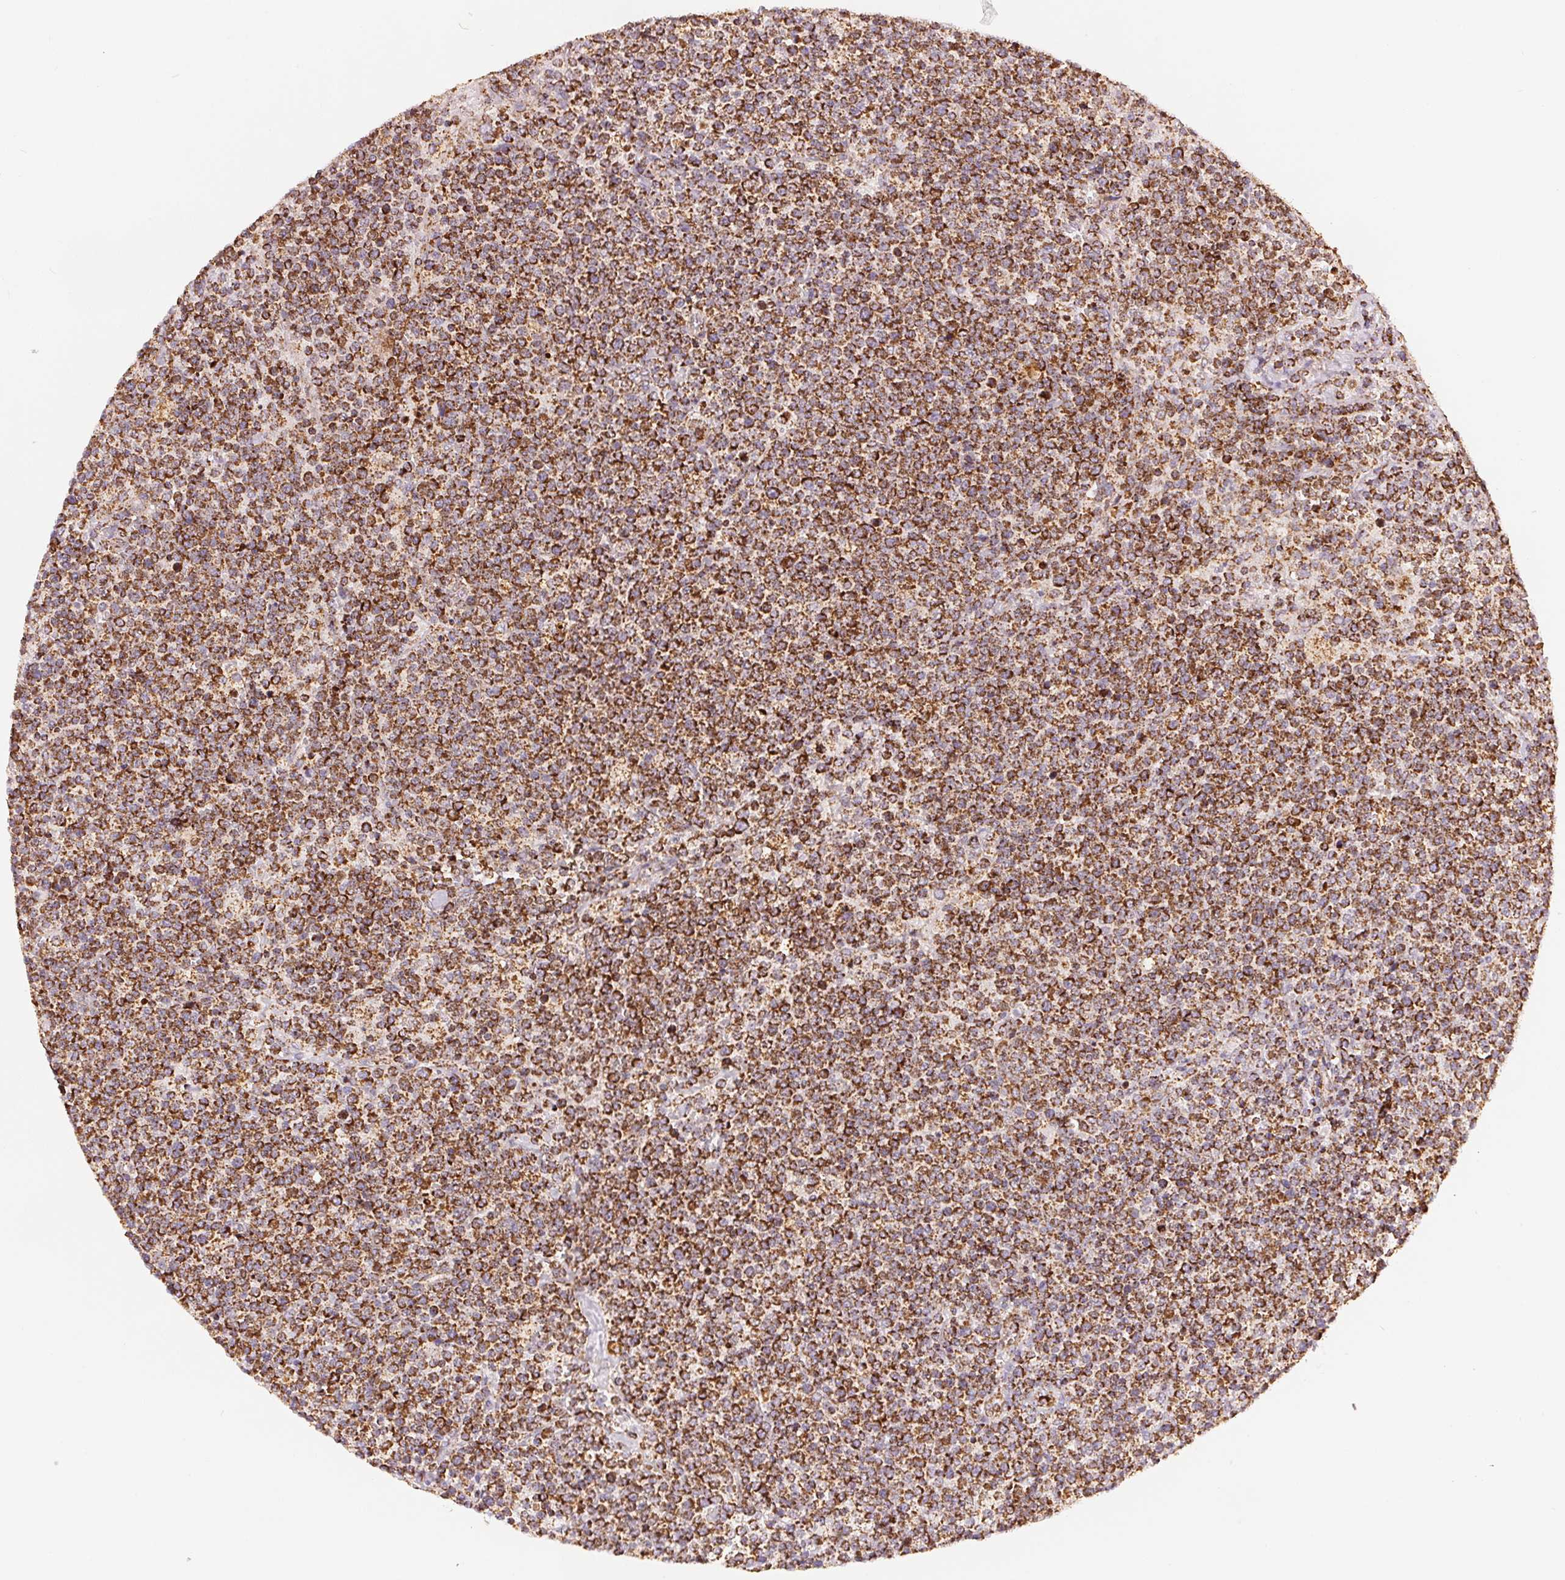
{"staining": {"intensity": "strong", "quantity": ">75%", "location": "cytoplasmic/membranous"}, "tissue": "lymphoma", "cell_type": "Tumor cells", "image_type": "cancer", "snomed": [{"axis": "morphology", "description": "Malignant lymphoma, non-Hodgkin's type, High grade"}, {"axis": "topography", "description": "Lymph node"}], "caption": "Strong cytoplasmic/membranous protein expression is identified in about >75% of tumor cells in lymphoma.", "gene": "SDHB", "patient": {"sex": "male", "age": 61}}